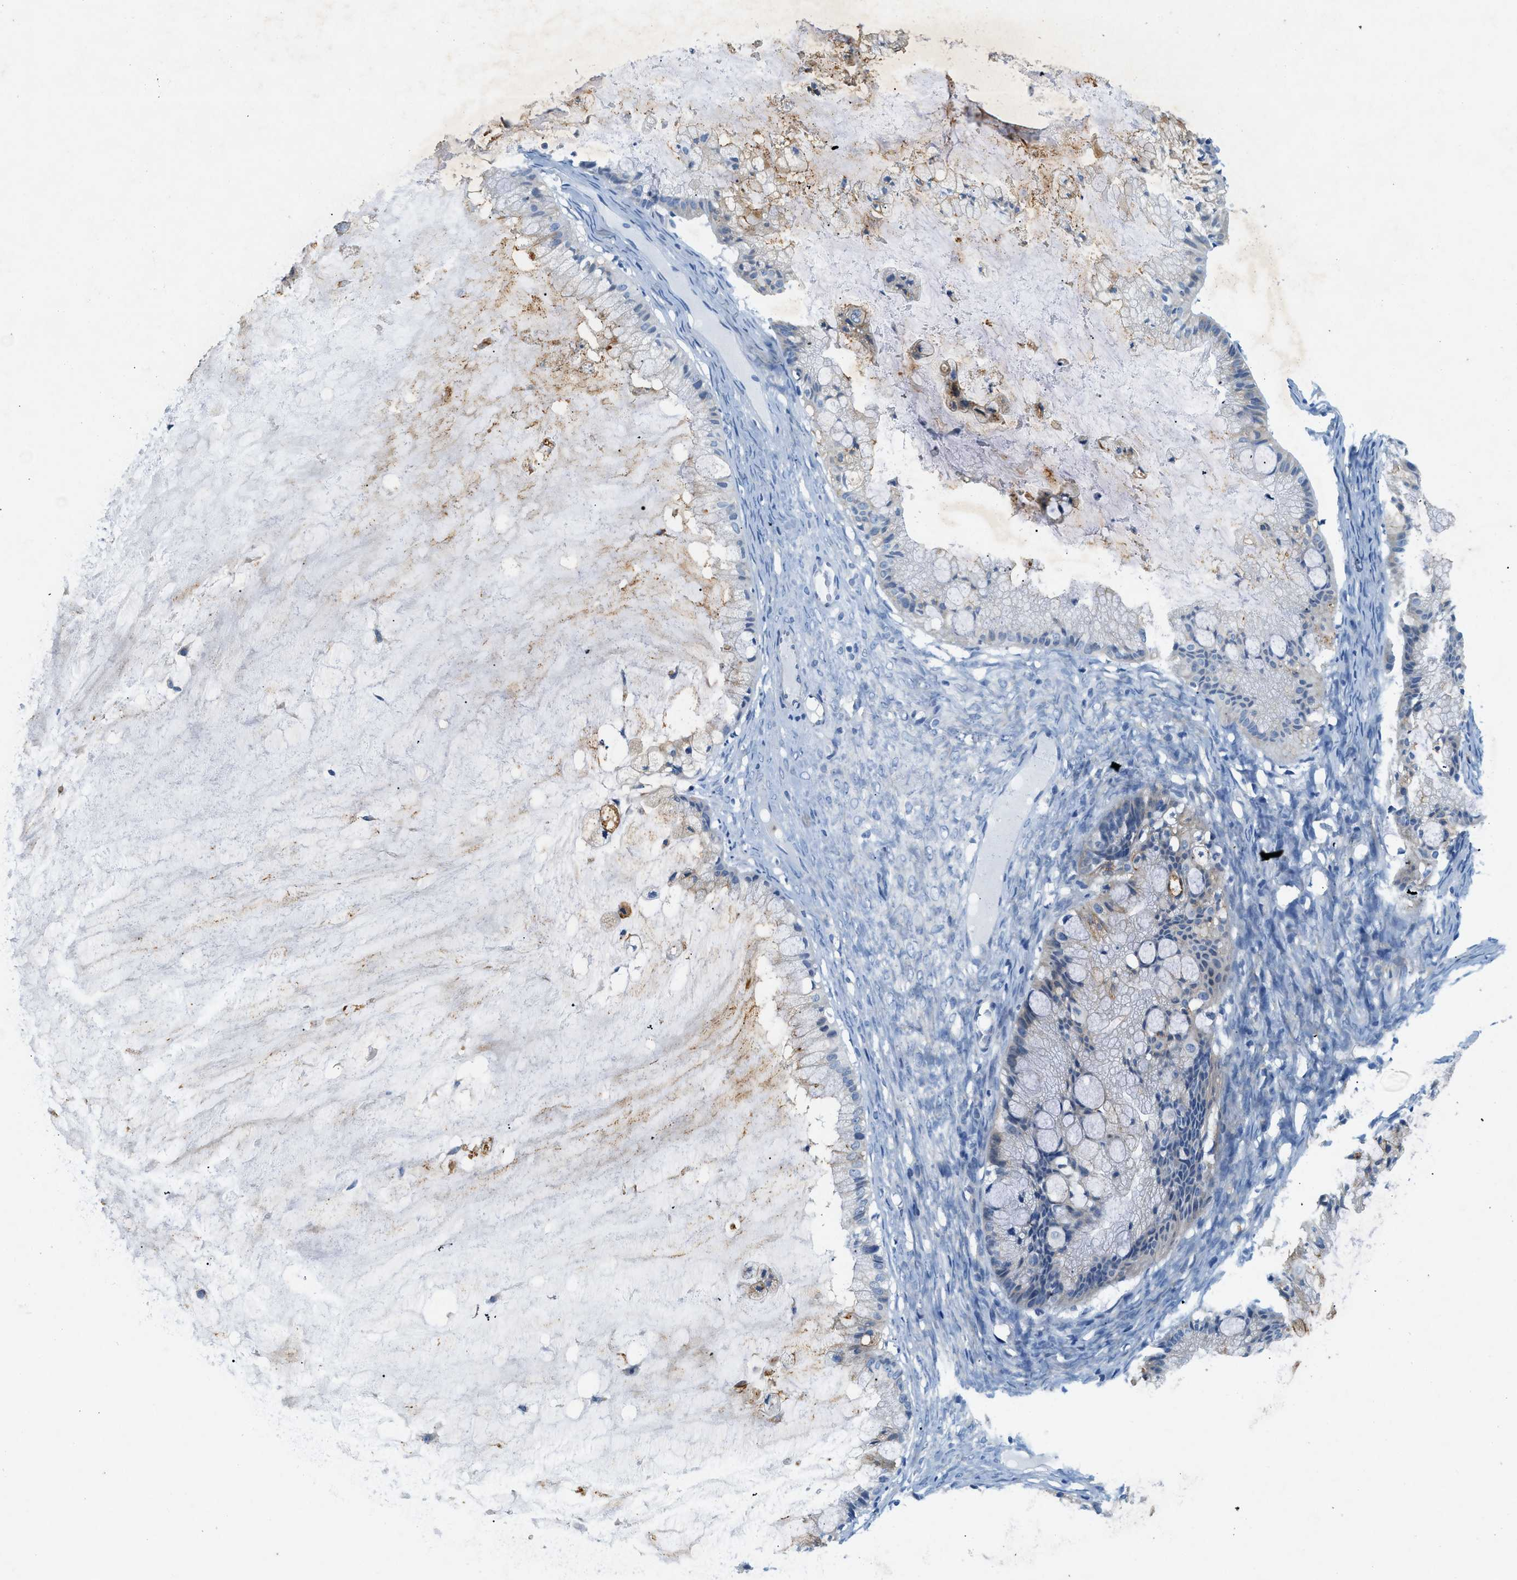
{"staining": {"intensity": "weak", "quantity": "<25%", "location": "cytoplasmic/membranous"}, "tissue": "ovarian cancer", "cell_type": "Tumor cells", "image_type": "cancer", "snomed": [{"axis": "morphology", "description": "Cystadenocarcinoma, mucinous, NOS"}, {"axis": "topography", "description": "Ovary"}], "caption": "There is no significant expression in tumor cells of mucinous cystadenocarcinoma (ovarian).", "gene": "ZDHHC13", "patient": {"sex": "female", "age": 57}}